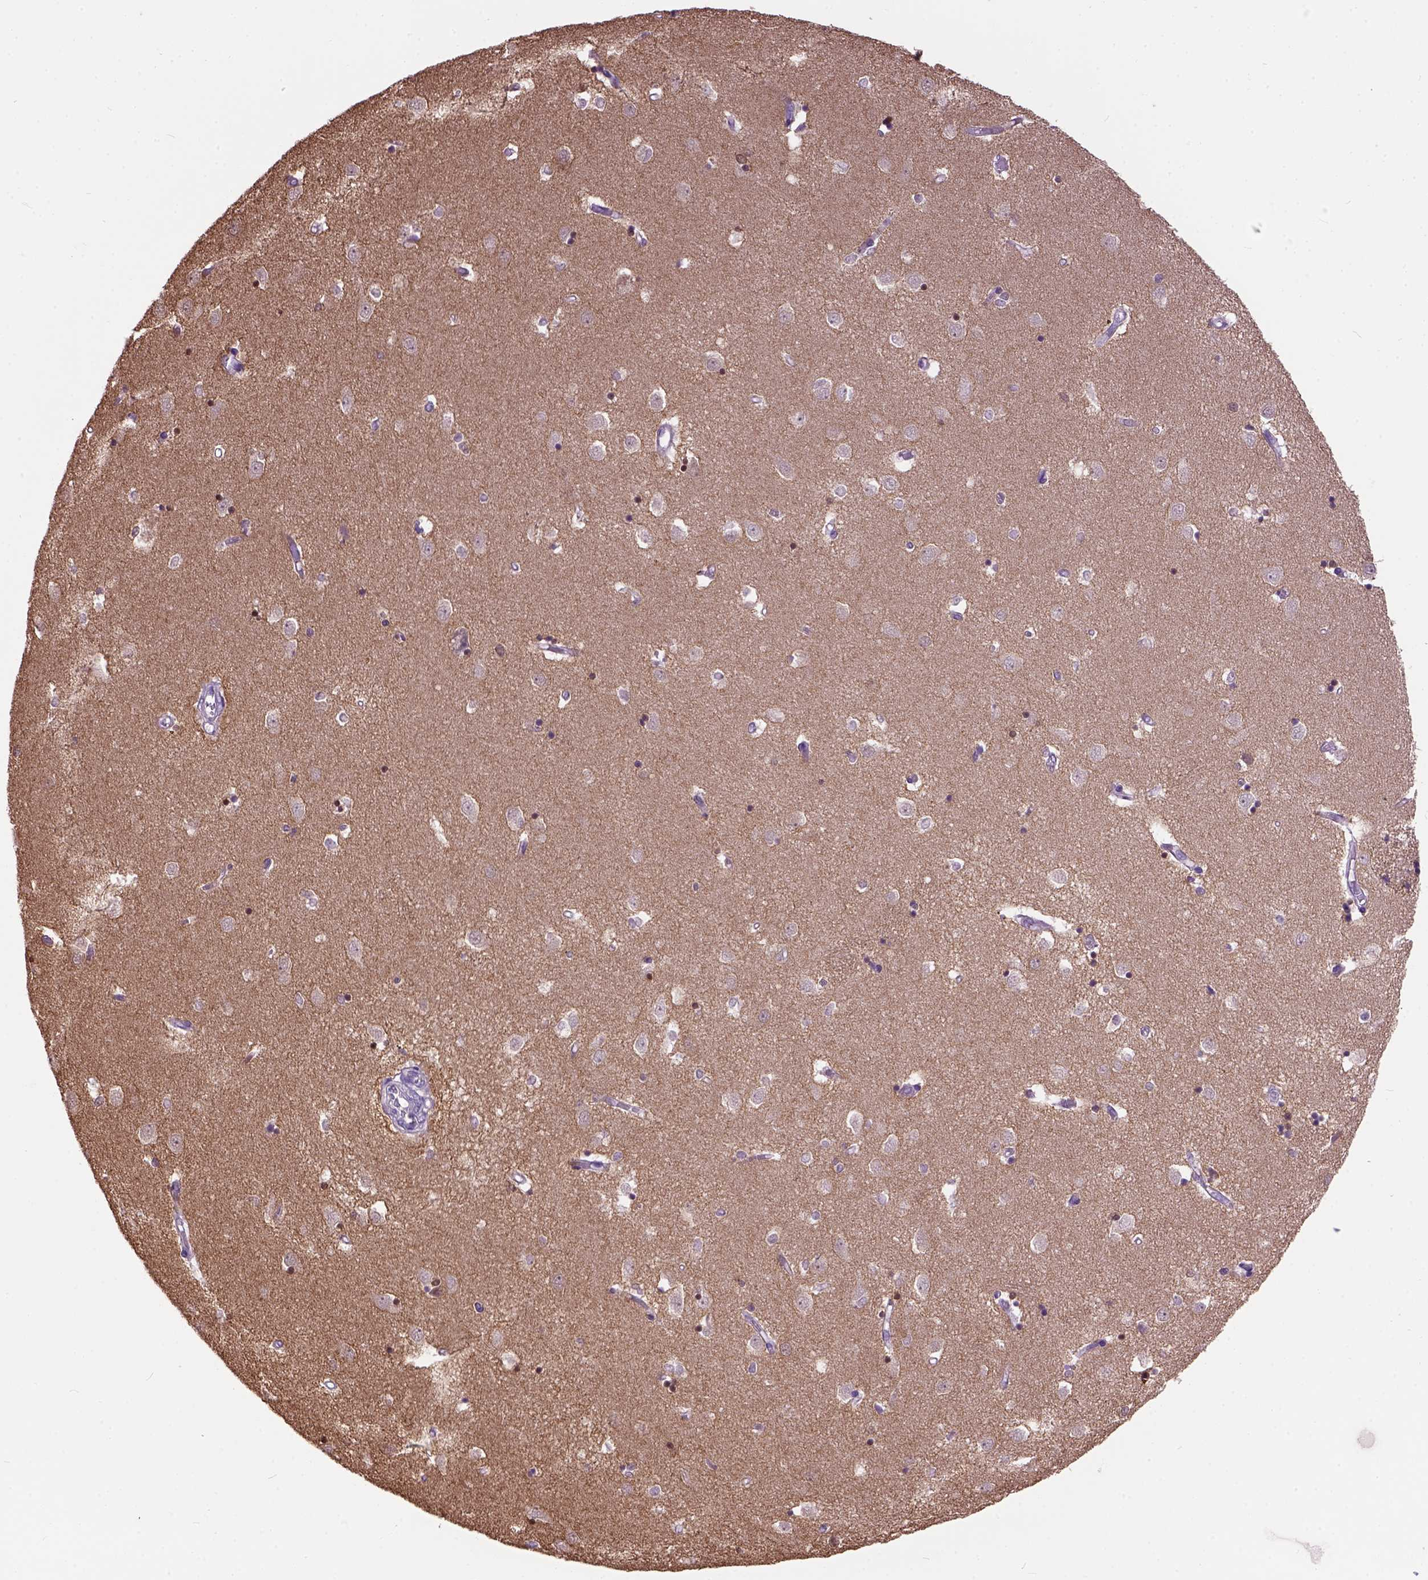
{"staining": {"intensity": "moderate", "quantity": "<25%", "location": "cytoplasmic/membranous,nuclear"}, "tissue": "caudate", "cell_type": "Glial cells", "image_type": "normal", "snomed": [{"axis": "morphology", "description": "Normal tissue, NOS"}, {"axis": "topography", "description": "Lateral ventricle wall"}], "caption": "Immunohistochemistry (IHC) photomicrograph of benign caudate: caudate stained using immunohistochemistry shows low levels of moderate protein expression localized specifically in the cytoplasmic/membranous,nuclear of glial cells, appearing as a cytoplasmic/membranous,nuclear brown color.", "gene": "MAPT", "patient": {"sex": "male", "age": 54}}